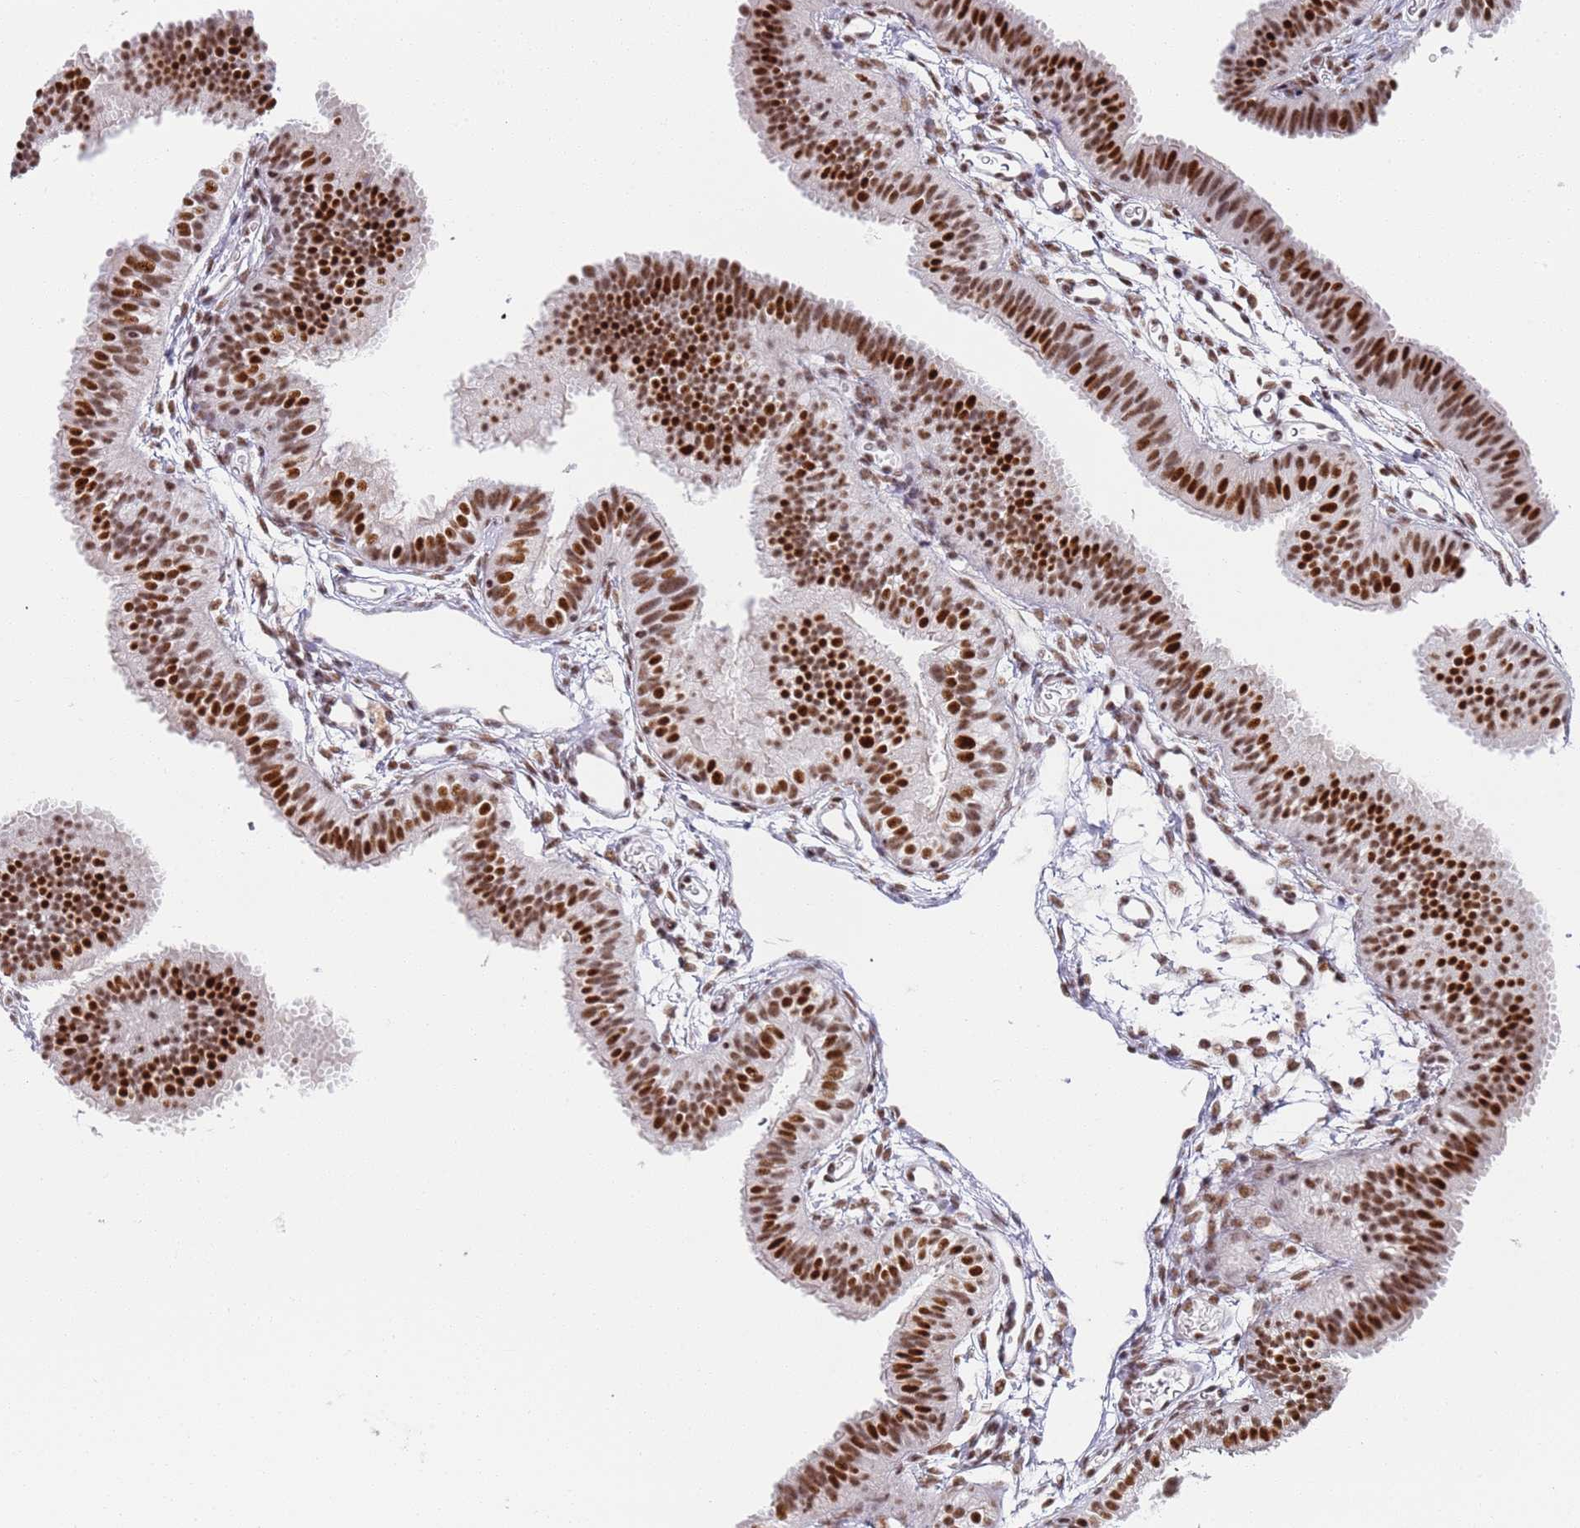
{"staining": {"intensity": "strong", "quantity": ">75%", "location": "nuclear"}, "tissue": "fallopian tube", "cell_type": "Glandular cells", "image_type": "normal", "snomed": [{"axis": "morphology", "description": "Normal tissue, NOS"}, {"axis": "topography", "description": "Fallopian tube"}], "caption": "High-magnification brightfield microscopy of unremarkable fallopian tube stained with DAB (3,3'-diaminobenzidine) (brown) and counterstained with hematoxylin (blue). glandular cells exhibit strong nuclear positivity is seen in approximately>75% of cells.", "gene": "AKAP8L", "patient": {"sex": "female", "age": 35}}